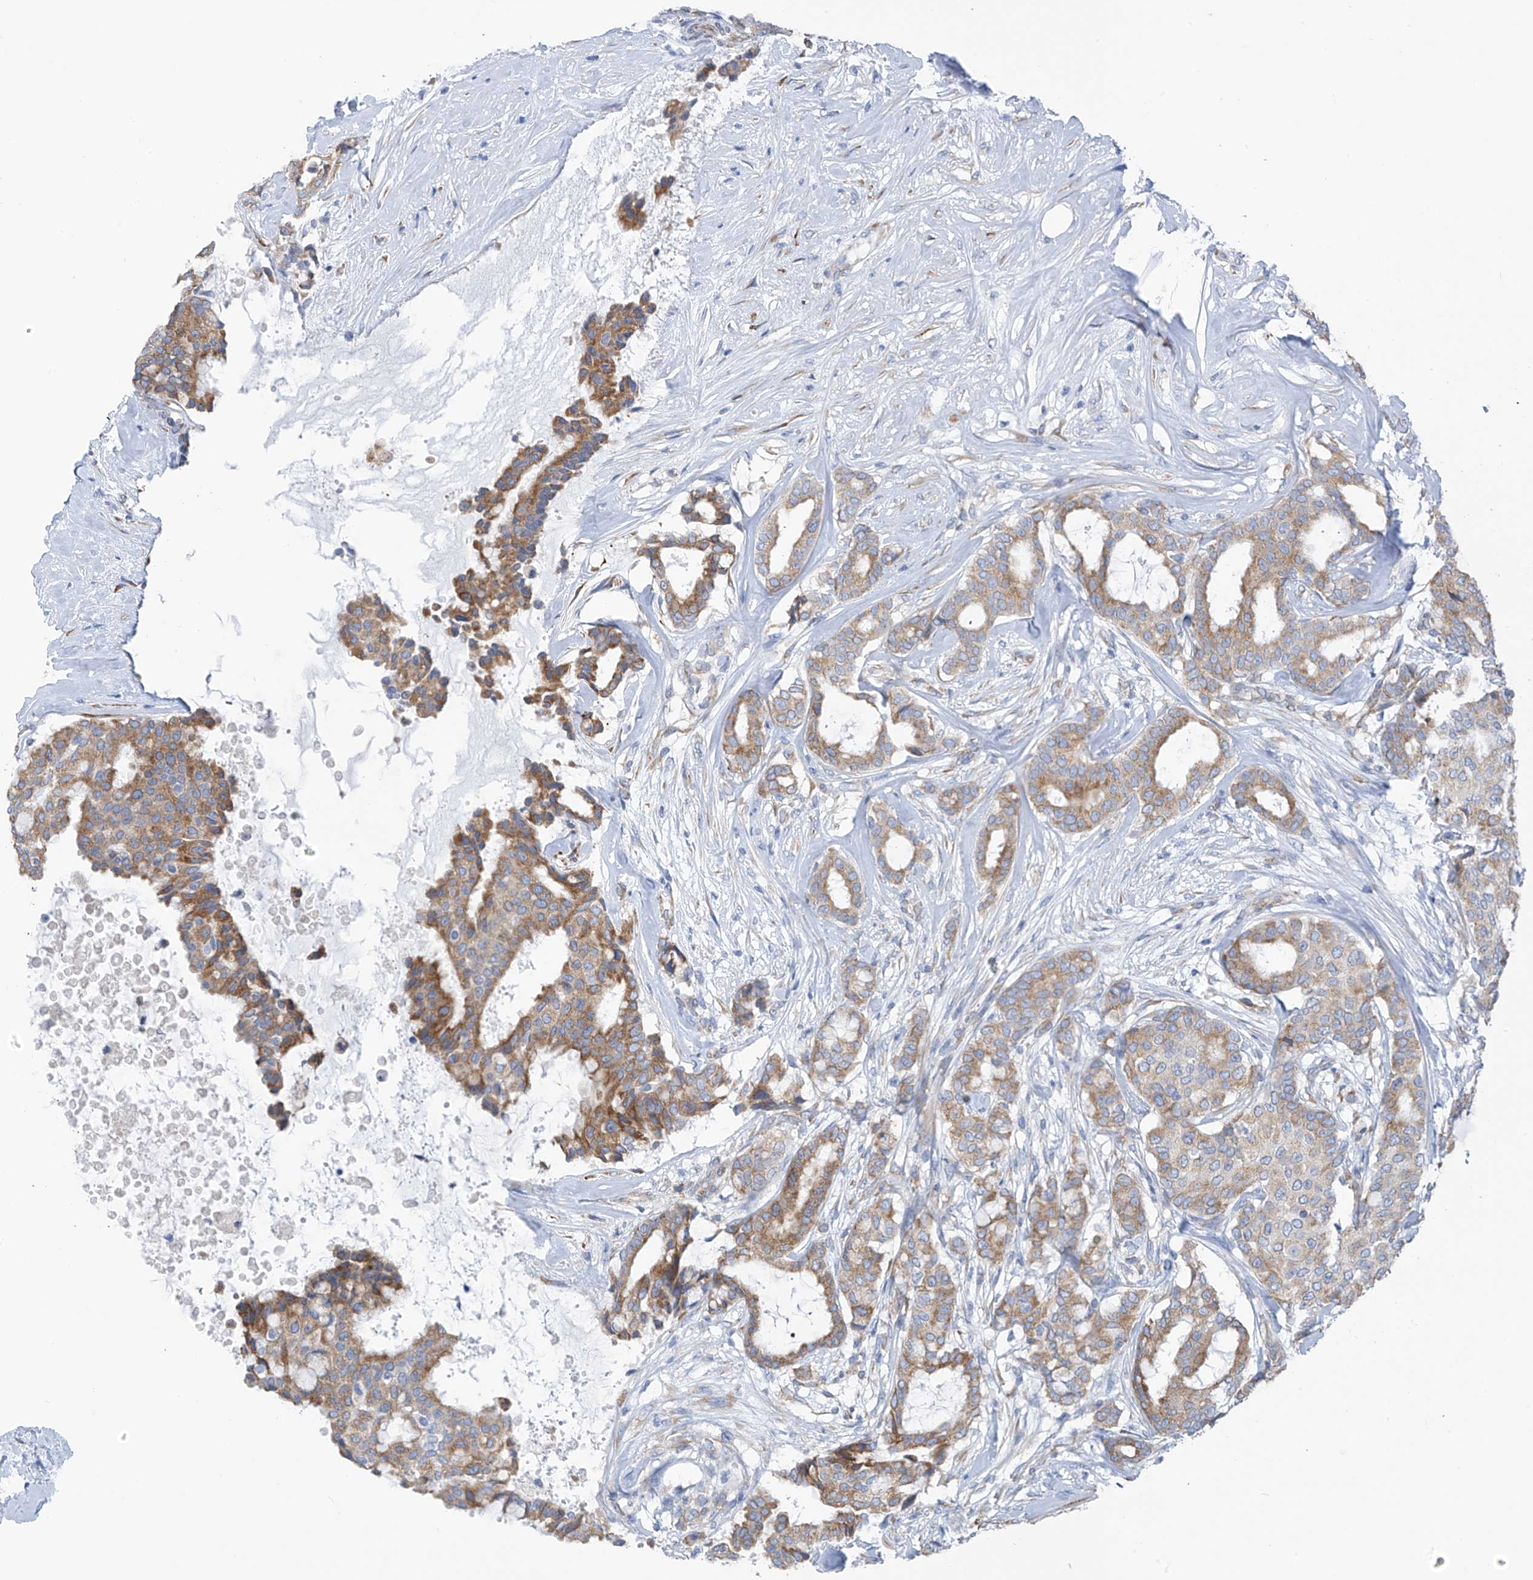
{"staining": {"intensity": "moderate", "quantity": "25%-75%", "location": "cytoplasmic/membranous"}, "tissue": "breast cancer", "cell_type": "Tumor cells", "image_type": "cancer", "snomed": [{"axis": "morphology", "description": "Duct carcinoma"}, {"axis": "topography", "description": "Breast"}], "caption": "High-power microscopy captured an immunohistochemistry photomicrograph of breast cancer (invasive ductal carcinoma), revealing moderate cytoplasmic/membranous expression in approximately 25%-75% of tumor cells.", "gene": "RCN2", "patient": {"sex": "female", "age": 75}}